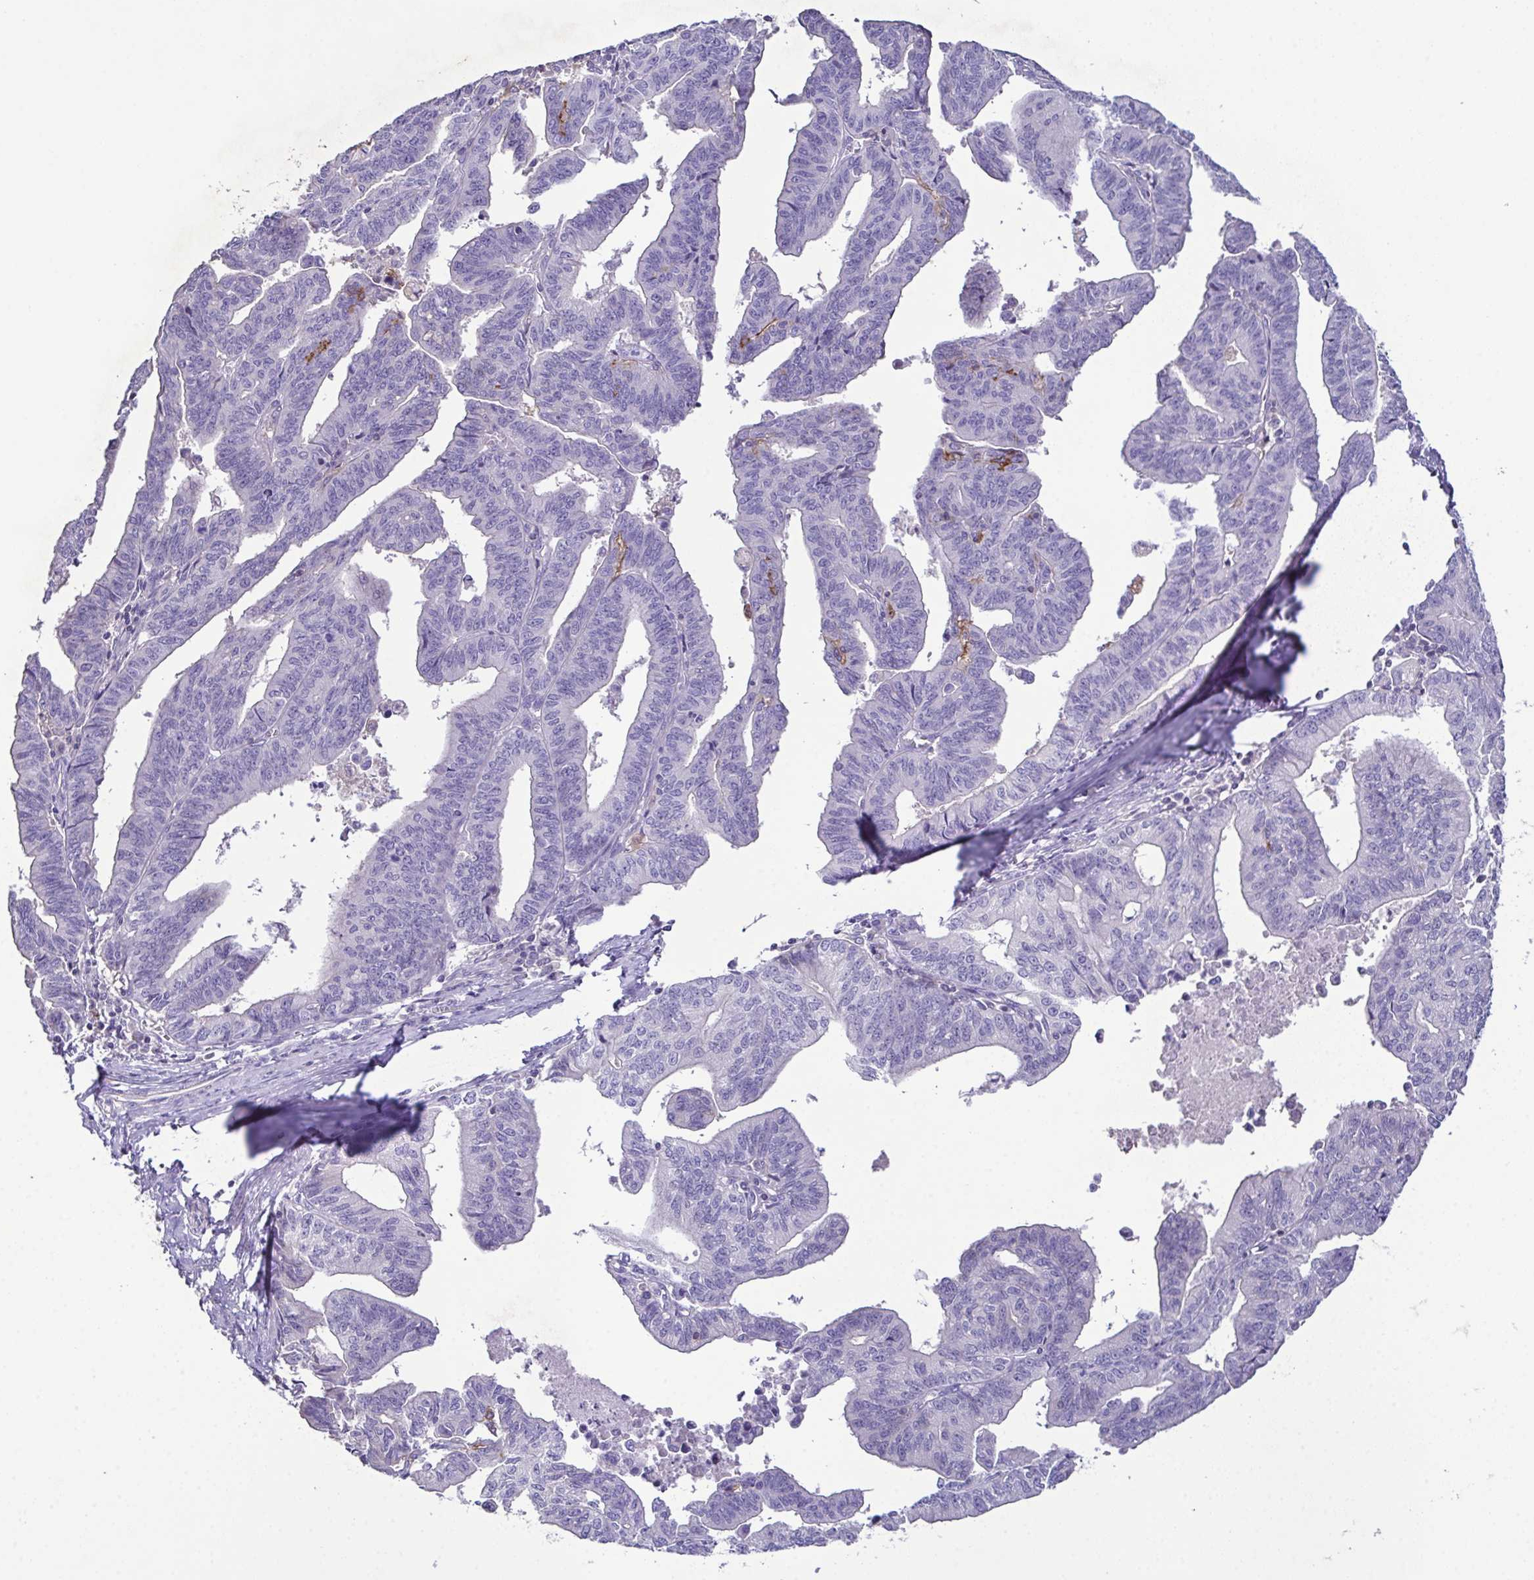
{"staining": {"intensity": "negative", "quantity": "none", "location": "none"}, "tissue": "endometrial cancer", "cell_type": "Tumor cells", "image_type": "cancer", "snomed": [{"axis": "morphology", "description": "Adenocarcinoma, NOS"}, {"axis": "topography", "description": "Endometrium"}], "caption": "An image of endometrial cancer (adenocarcinoma) stained for a protein shows no brown staining in tumor cells.", "gene": "MARCO", "patient": {"sex": "female", "age": 65}}